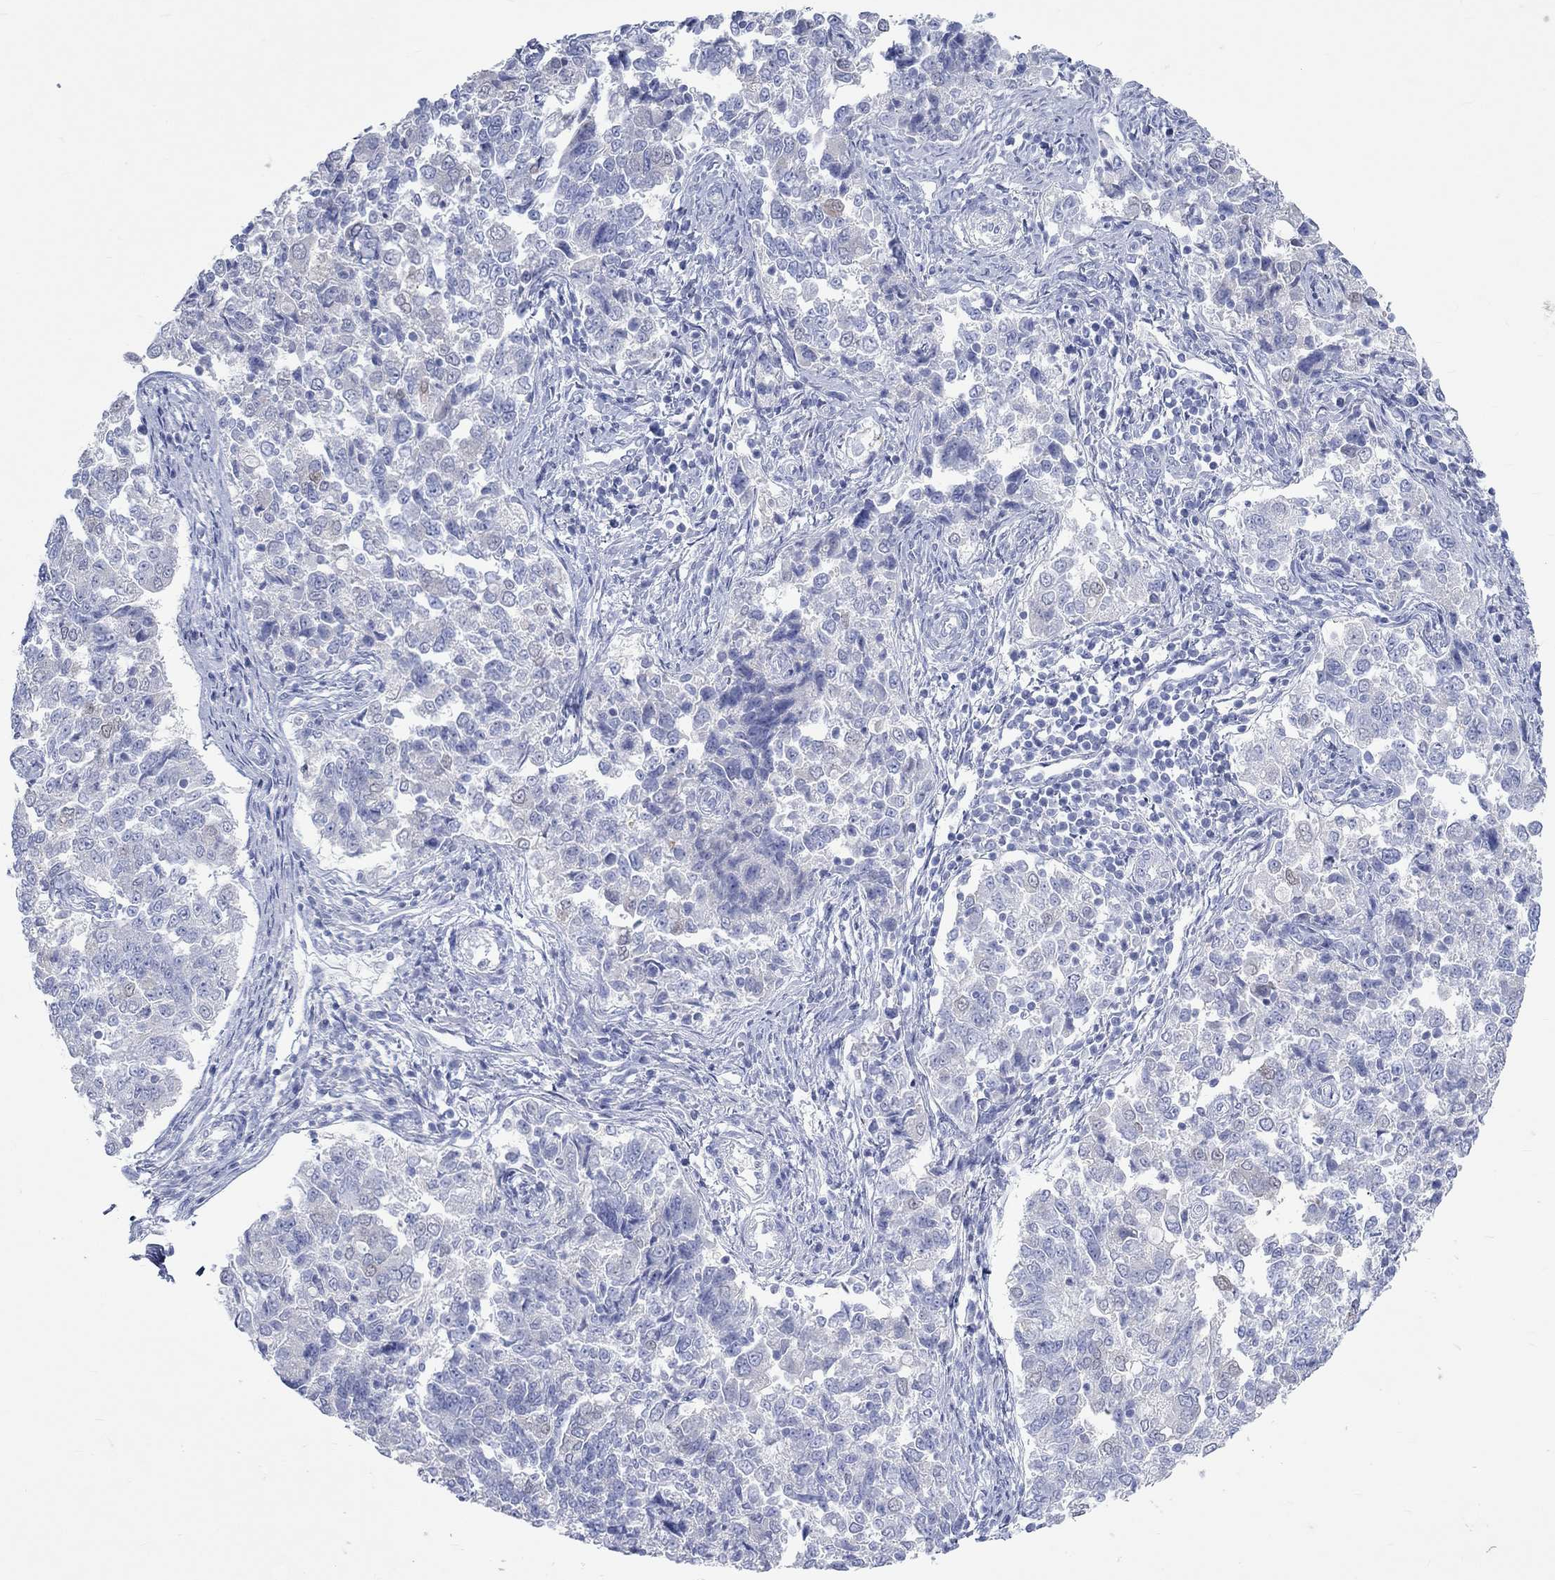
{"staining": {"intensity": "negative", "quantity": "none", "location": "none"}, "tissue": "endometrial cancer", "cell_type": "Tumor cells", "image_type": "cancer", "snomed": [{"axis": "morphology", "description": "Adenocarcinoma, NOS"}, {"axis": "topography", "description": "Endometrium"}], "caption": "High power microscopy micrograph of an immunohistochemistry photomicrograph of adenocarcinoma (endometrial), revealing no significant expression in tumor cells.", "gene": "SPATA9", "patient": {"sex": "female", "age": 43}}